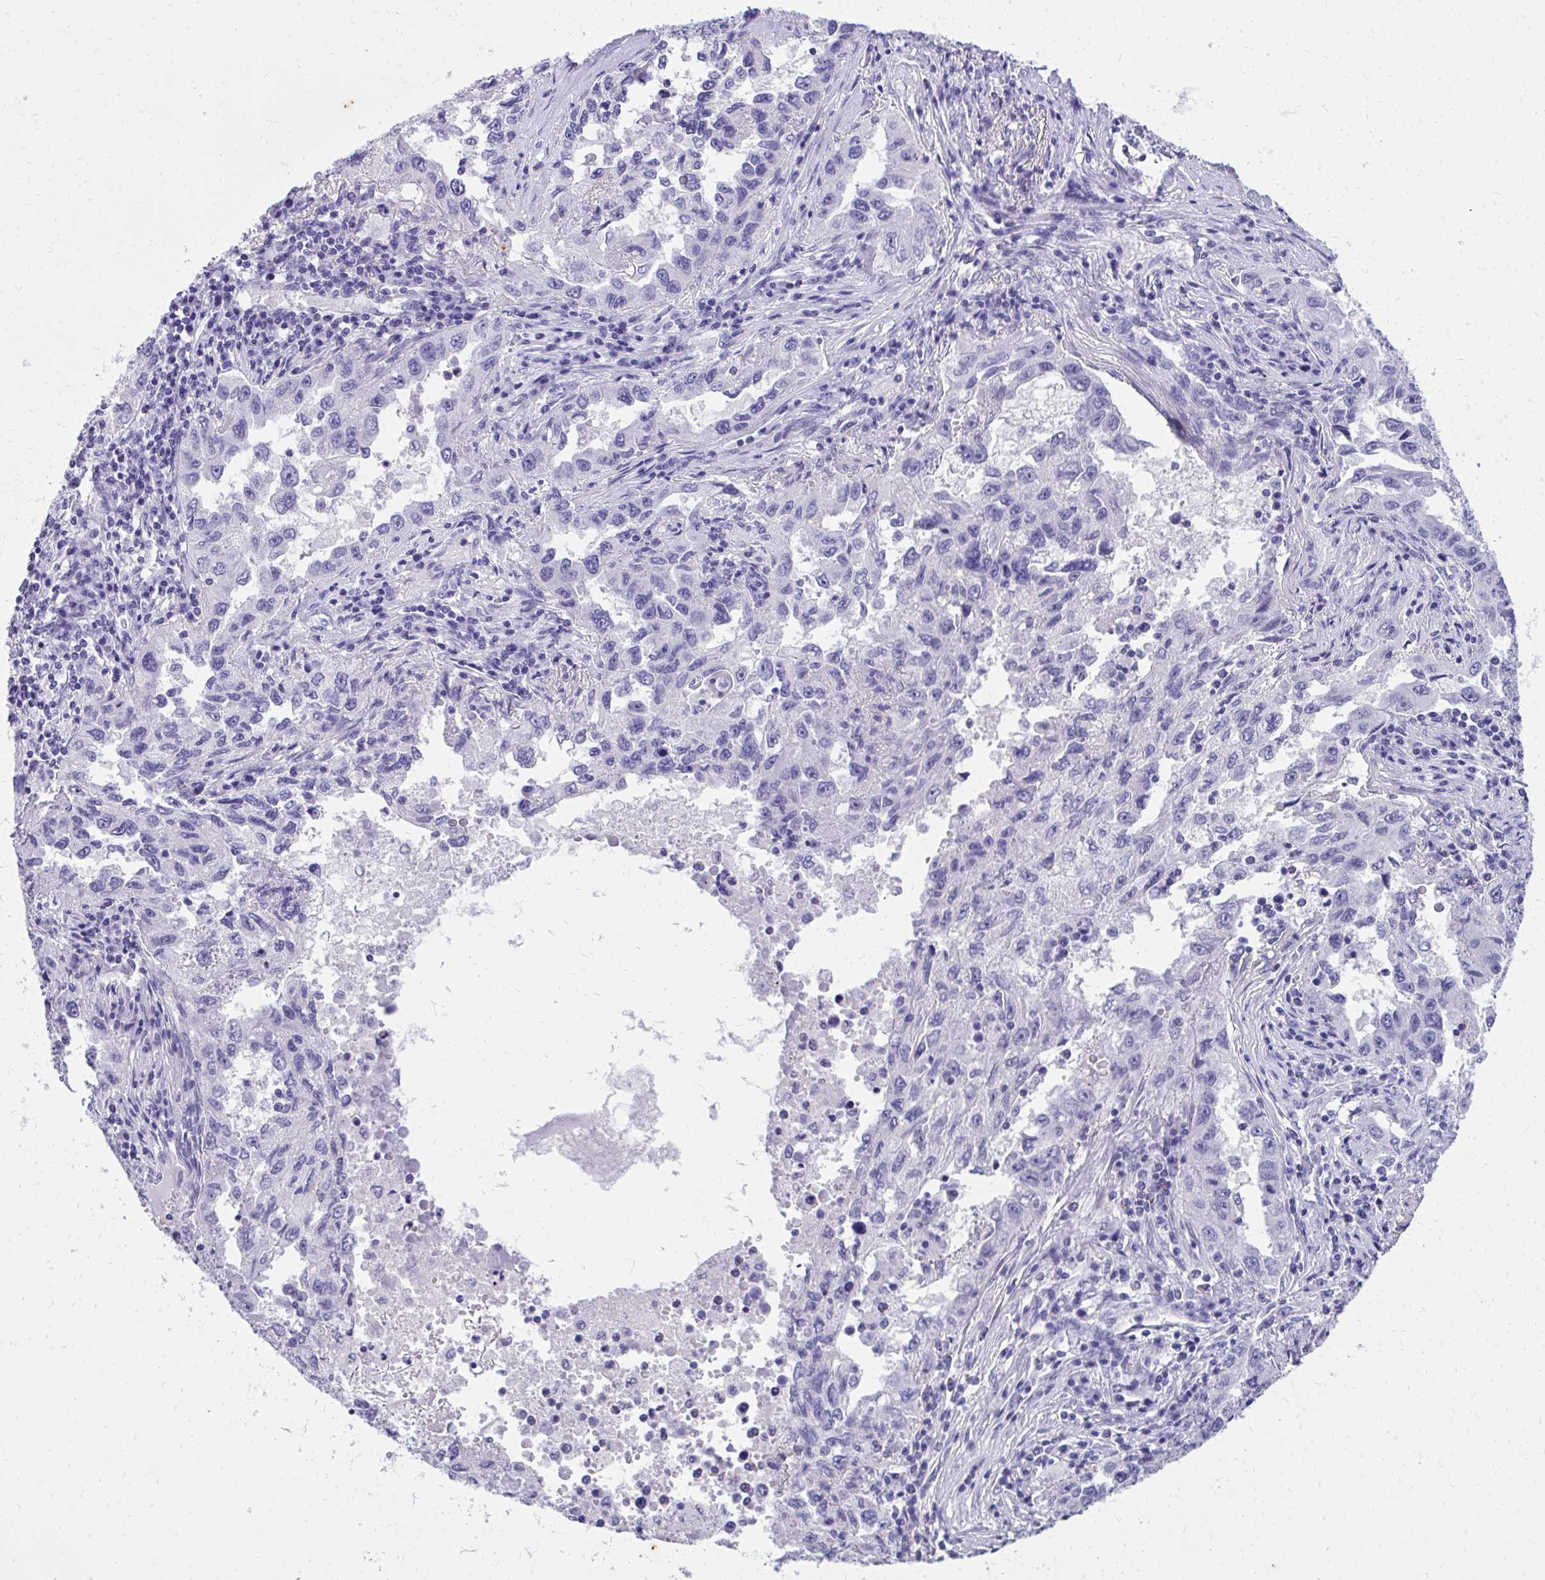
{"staining": {"intensity": "negative", "quantity": "none", "location": "none"}, "tissue": "lung cancer", "cell_type": "Tumor cells", "image_type": "cancer", "snomed": [{"axis": "morphology", "description": "Adenocarcinoma, NOS"}, {"axis": "topography", "description": "Lung"}], "caption": "Lung cancer stained for a protein using immunohistochemistry (IHC) shows no staining tumor cells.", "gene": "KLK1", "patient": {"sex": "female", "age": 73}}